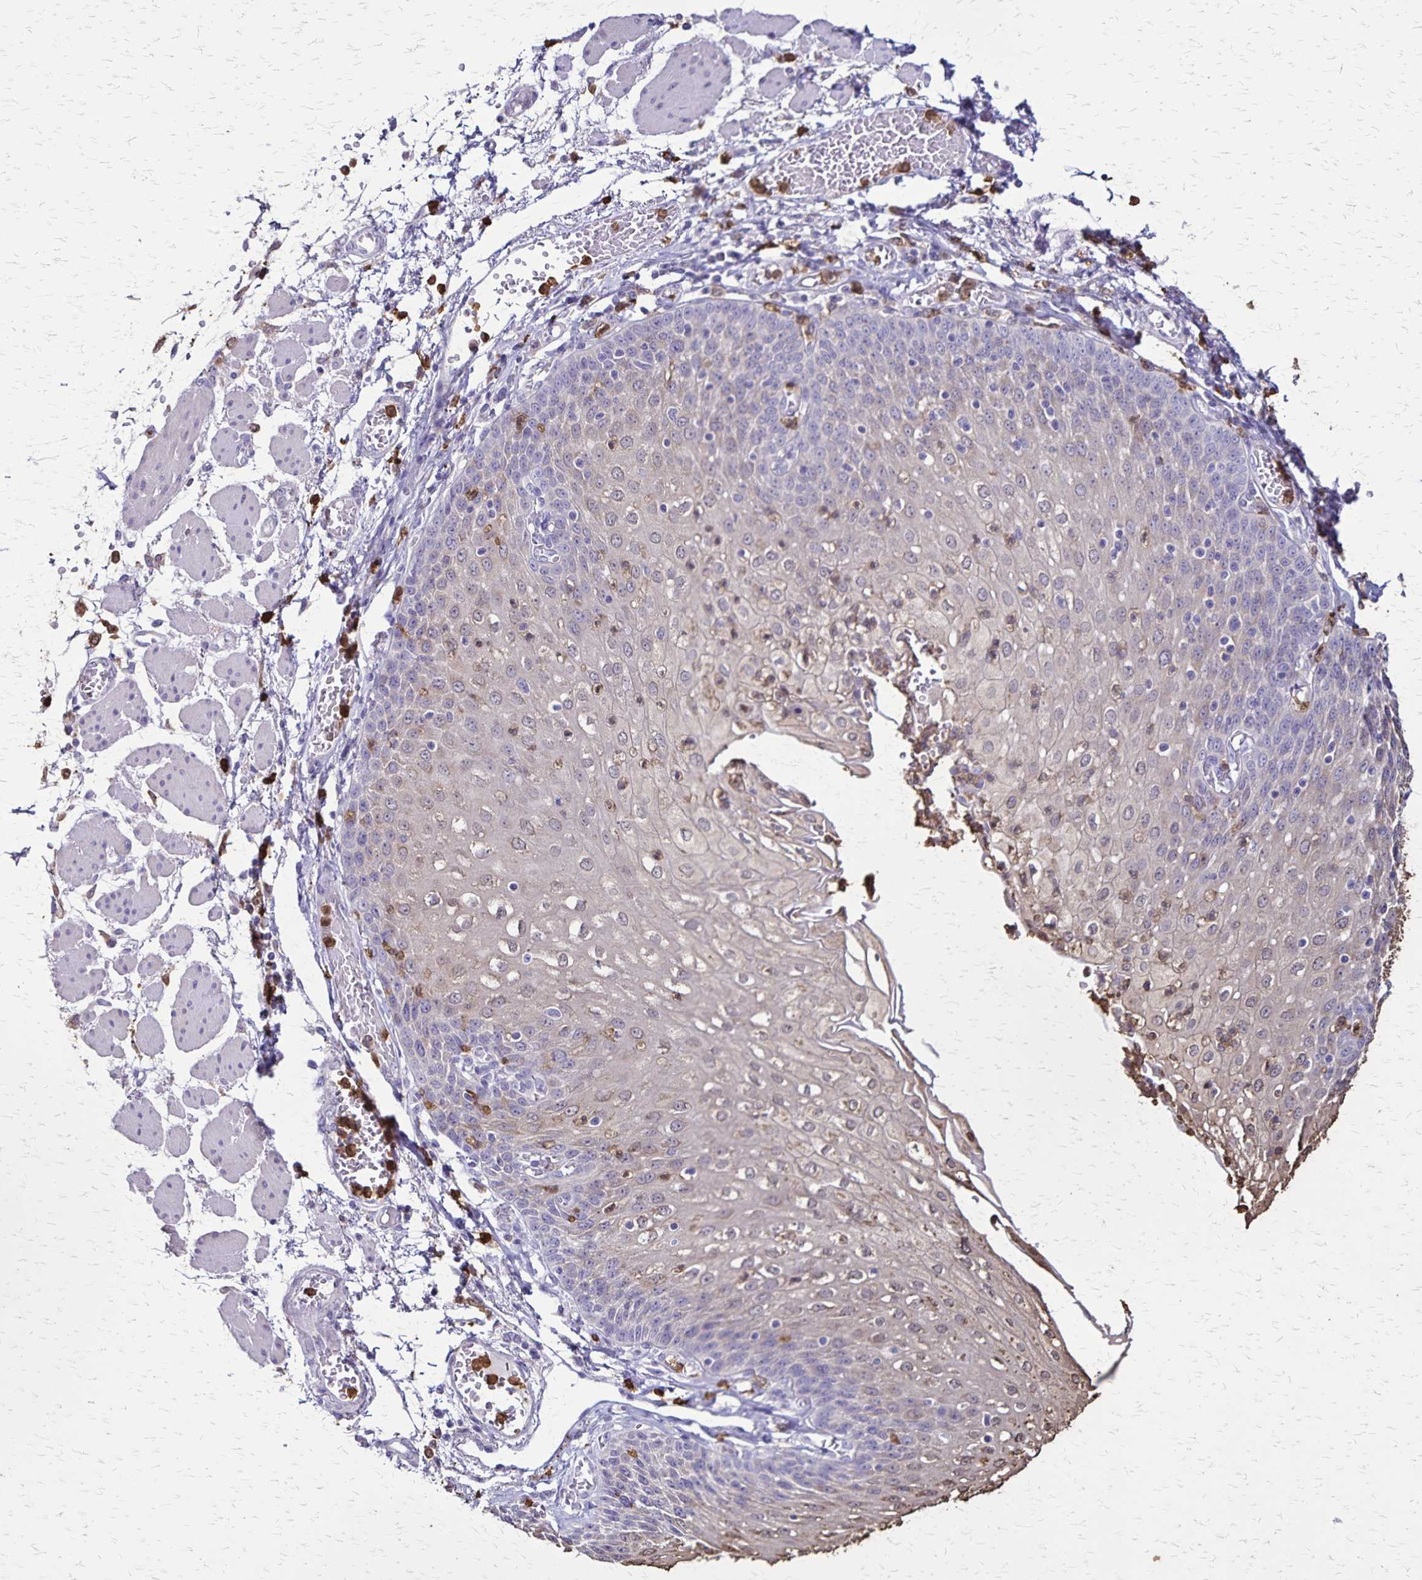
{"staining": {"intensity": "weak", "quantity": "25%-75%", "location": "nuclear"}, "tissue": "esophagus", "cell_type": "Squamous epithelial cells", "image_type": "normal", "snomed": [{"axis": "morphology", "description": "Normal tissue, NOS"}, {"axis": "morphology", "description": "Adenocarcinoma, NOS"}, {"axis": "topography", "description": "Esophagus"}], "caption": "The image reveals staining of normal esophagus, revealing weak nuclear protein staining (brown color) within squamous epithelial cells.", "gene": "ULBP3", "patient": {"sex": "male", "age": 81}}